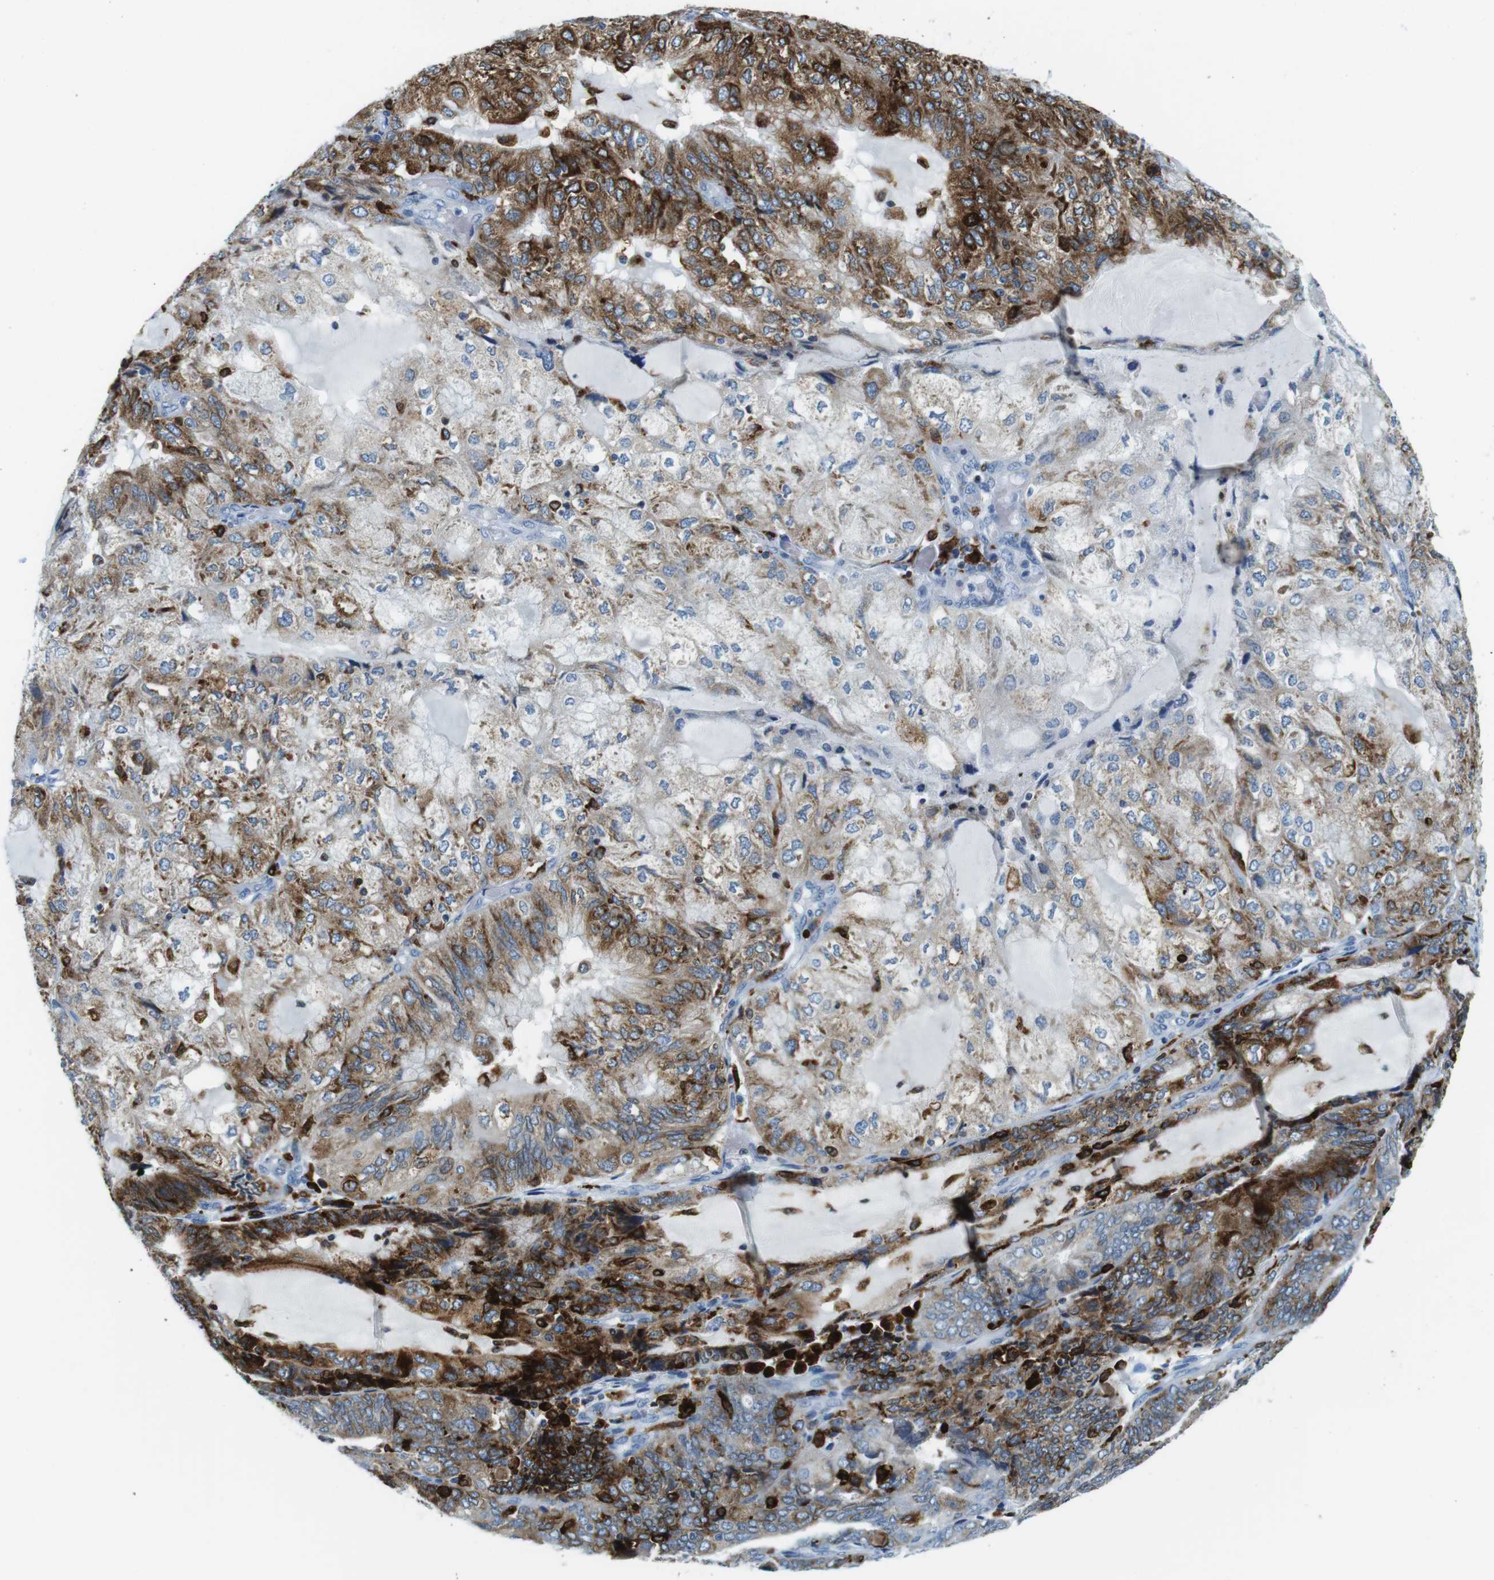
{"staining": {"intensity": "strong", "quantity": "25%-75%", "location": "cytoplasmic/membranous"}, "tissue": "endometrial cancer", "cell_type": "Tumor cells", "image_type": "cancer", "snomed": [{"axis": "morphology", "description": "Adenocarcinoma, NOS"}, {"axis": "topography", "description": "Endometrium"}], "caption": "The image displays a brown stain indicating the presence of a protein in the cytoplasmic/membranous of tumor cells in endometrial cancer.", "gene": "CIITA", "patient": {"sex": "female", "age": 81}}